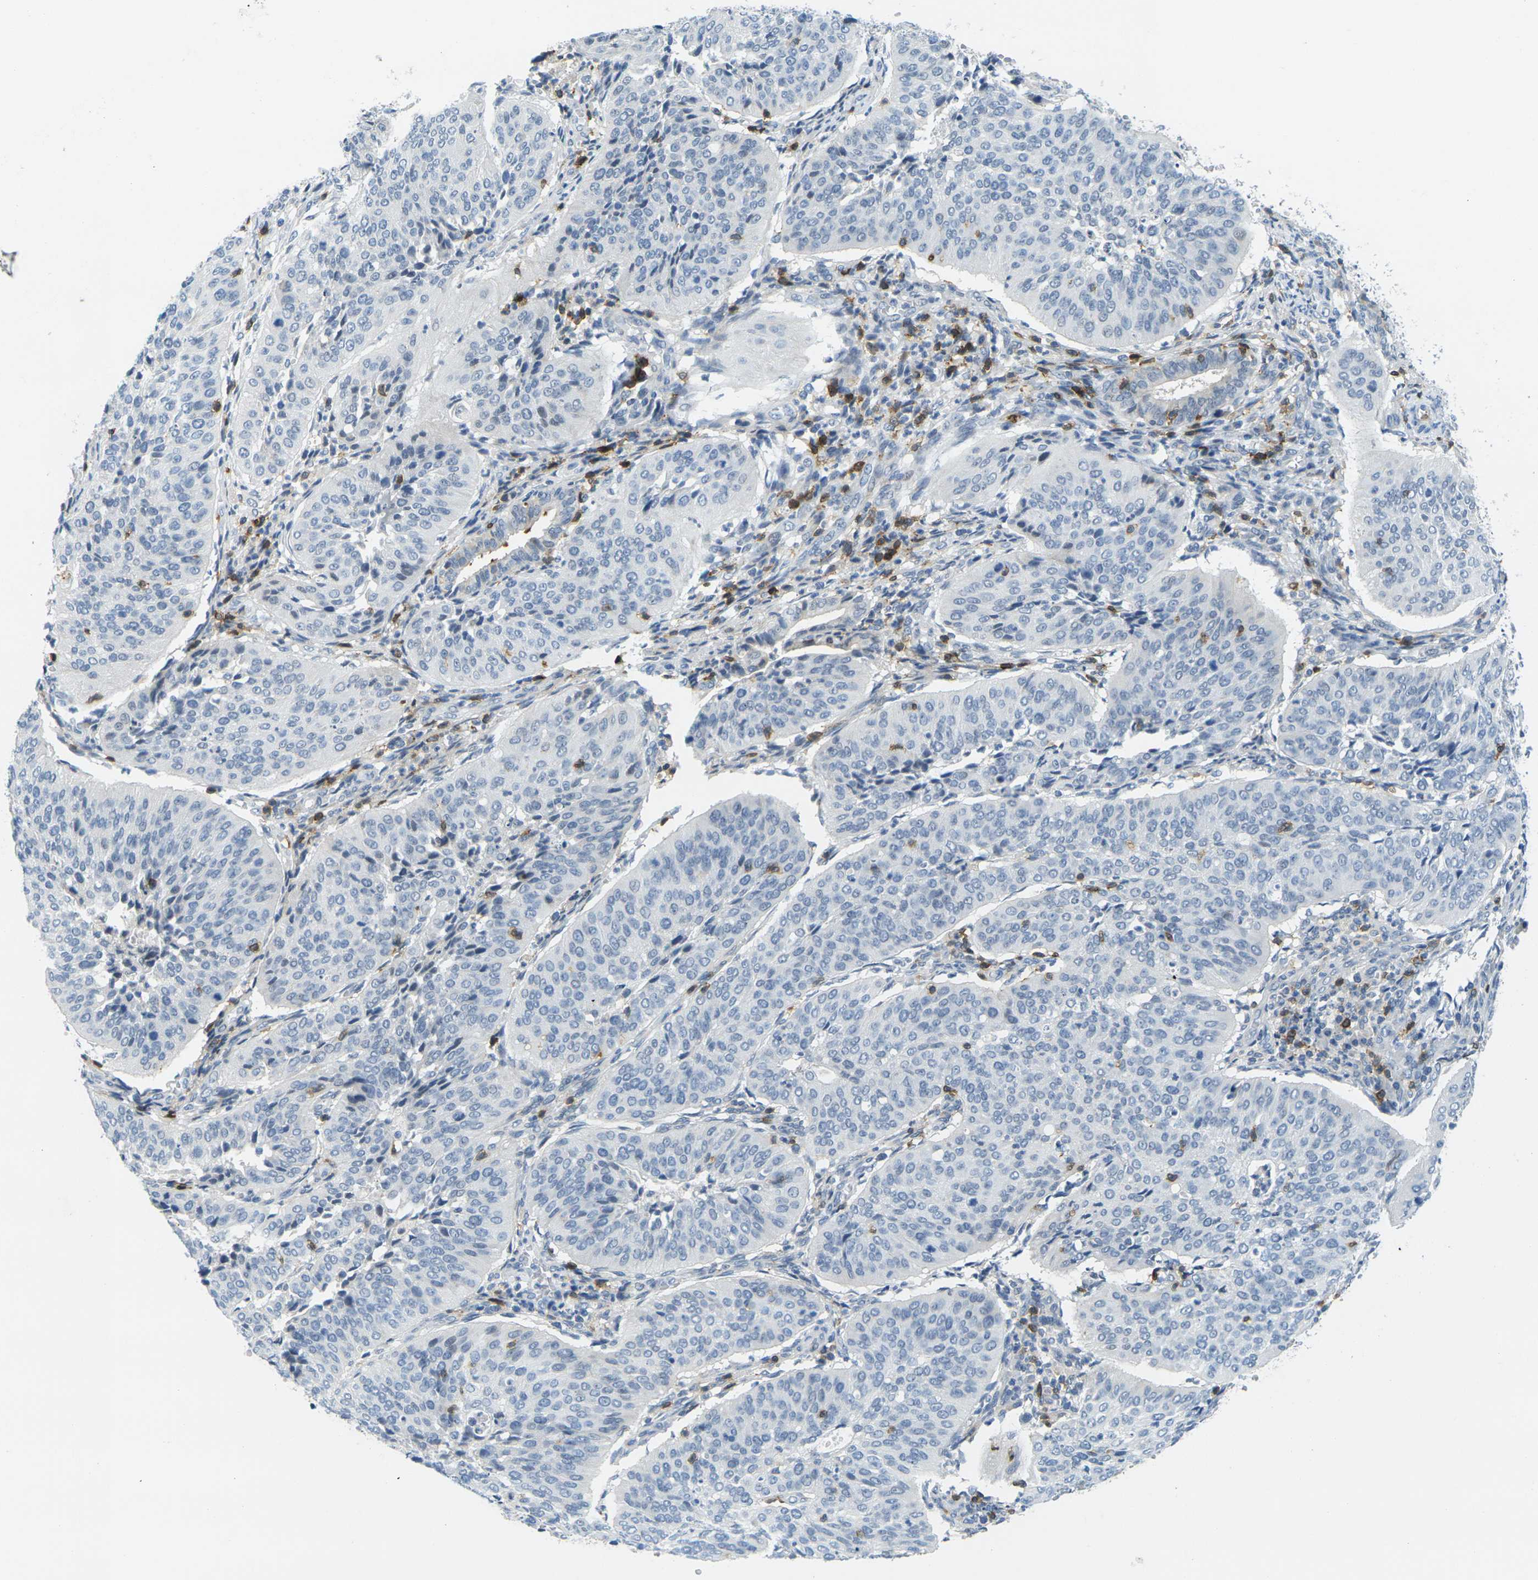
{"staining": {"intensity": "negative", "quantity": "none", "location": "none"}, "tissue": "cervical cancer", "cell_type": "Tumor cells", "image_type": "cancer", "snomed": [{"axis": "morphology", "description": "Normal tissue, NOS"}, {"axis": "morphology", "description": "Squamous cell carcinoma, NOS"}, {"axis": "topography", "description": "Cervix"}], "caption": "High magnification brightfield microscopy of cervical squamous cell carcinoma stained with DAB (brown) and counterstained with hematoxylin (blue): tumor cells show no significant positivity. The staining is performed using DAB (3,3'-diaminobenzidine) brown chromogen with nuclei counter-stained in using hematoxylin.", "gene": "CD3D", "patient": {"sex": "female", "age": 39}}